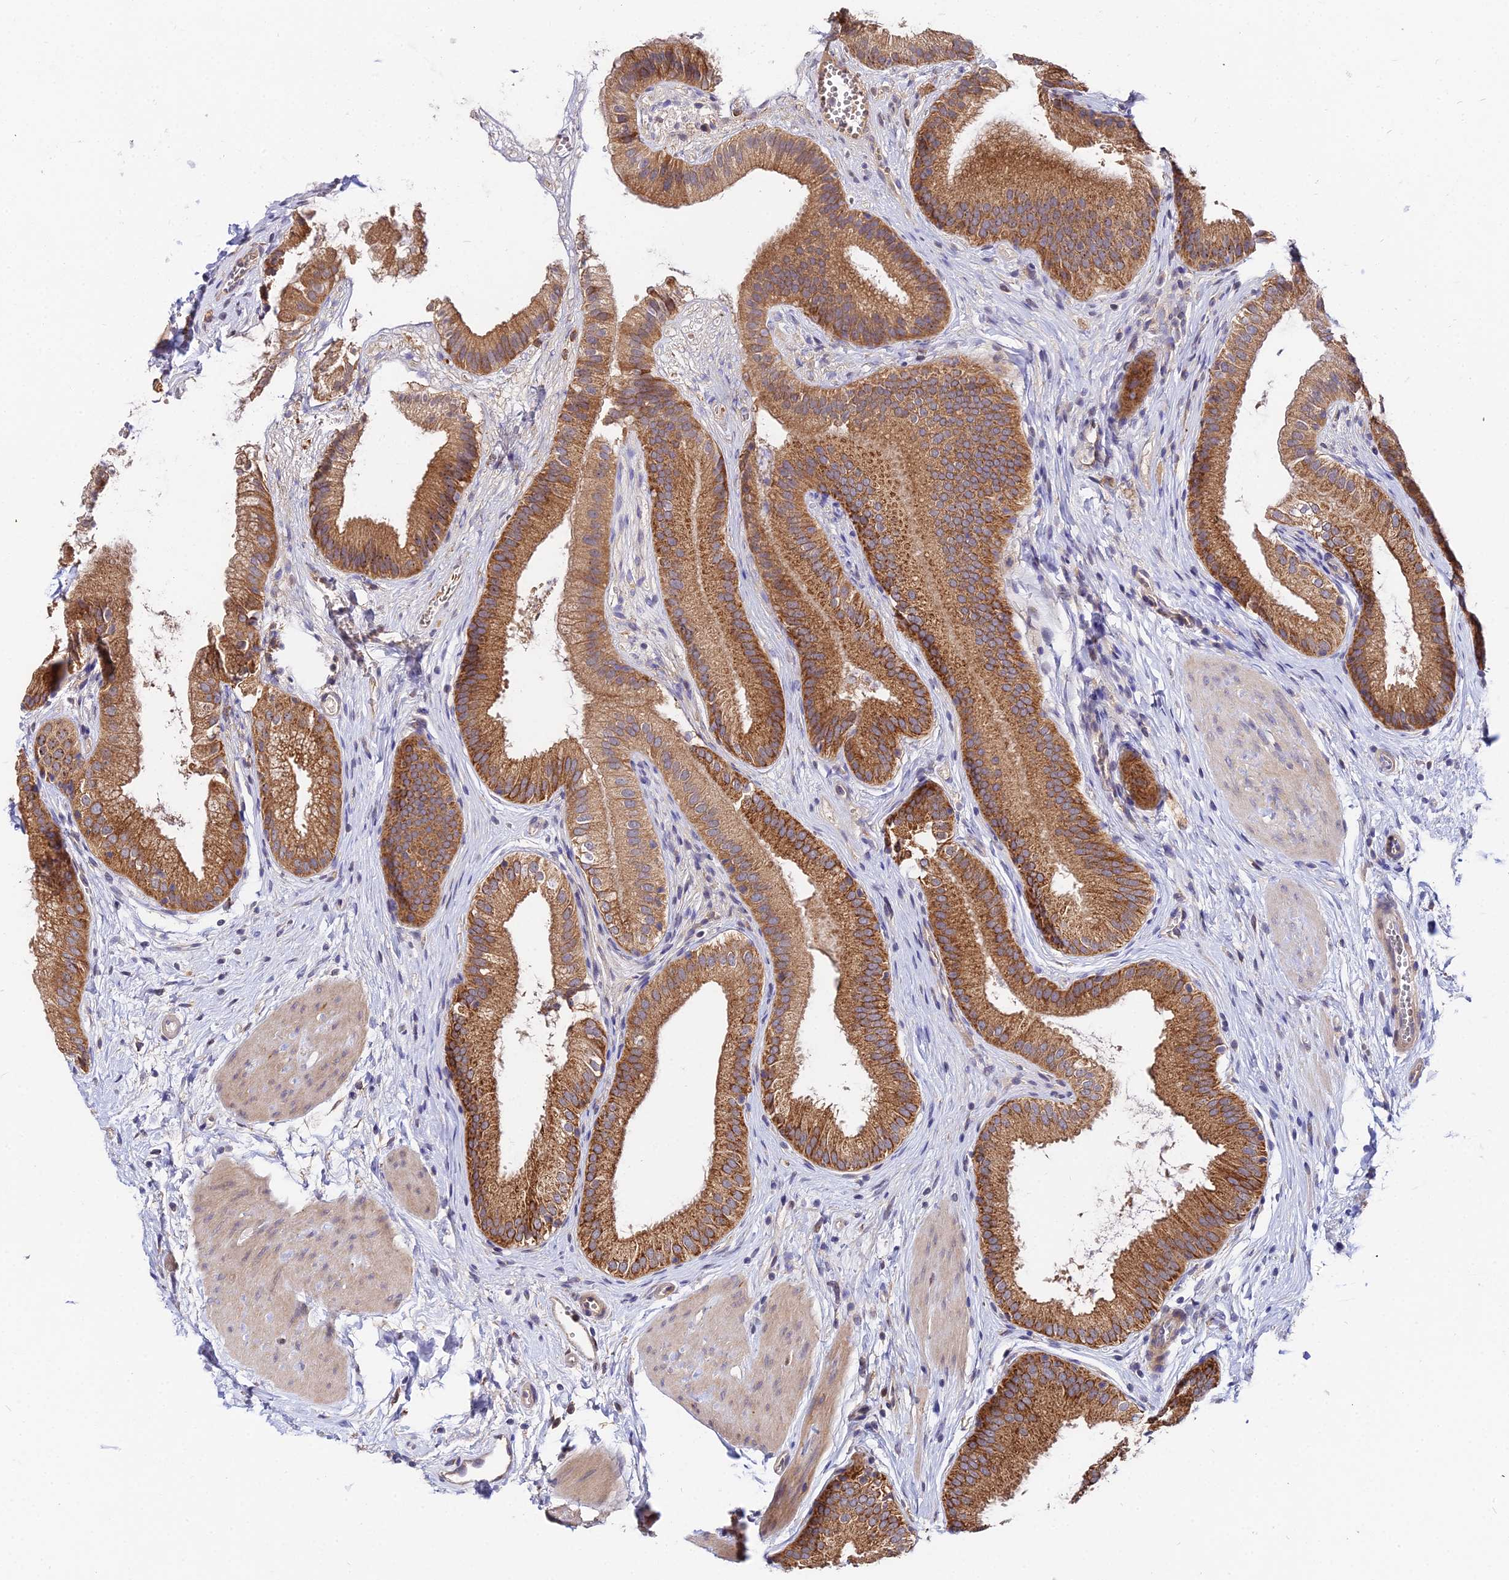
{"staining": {"intensity": "moderate", "quantity": ">75%", "location": "cytoplasmic/membranous"}, "tissue": "gallbladder", "cell_type": "Glandular cells", "image_type": "normal", "snomed": [{"axis": "morphology", "description": "Normal tissue, NOS"}, {"axis": "topography", "description": "Gallbladder"}], "caption": "Protein analysis of unremarkable gallbladder demonstrates moderate cytoplasmic/membranous expression in about >75% of glandular cells.", "gene": "ZBED8", "patient": {"sex": "female", "age": 54}}